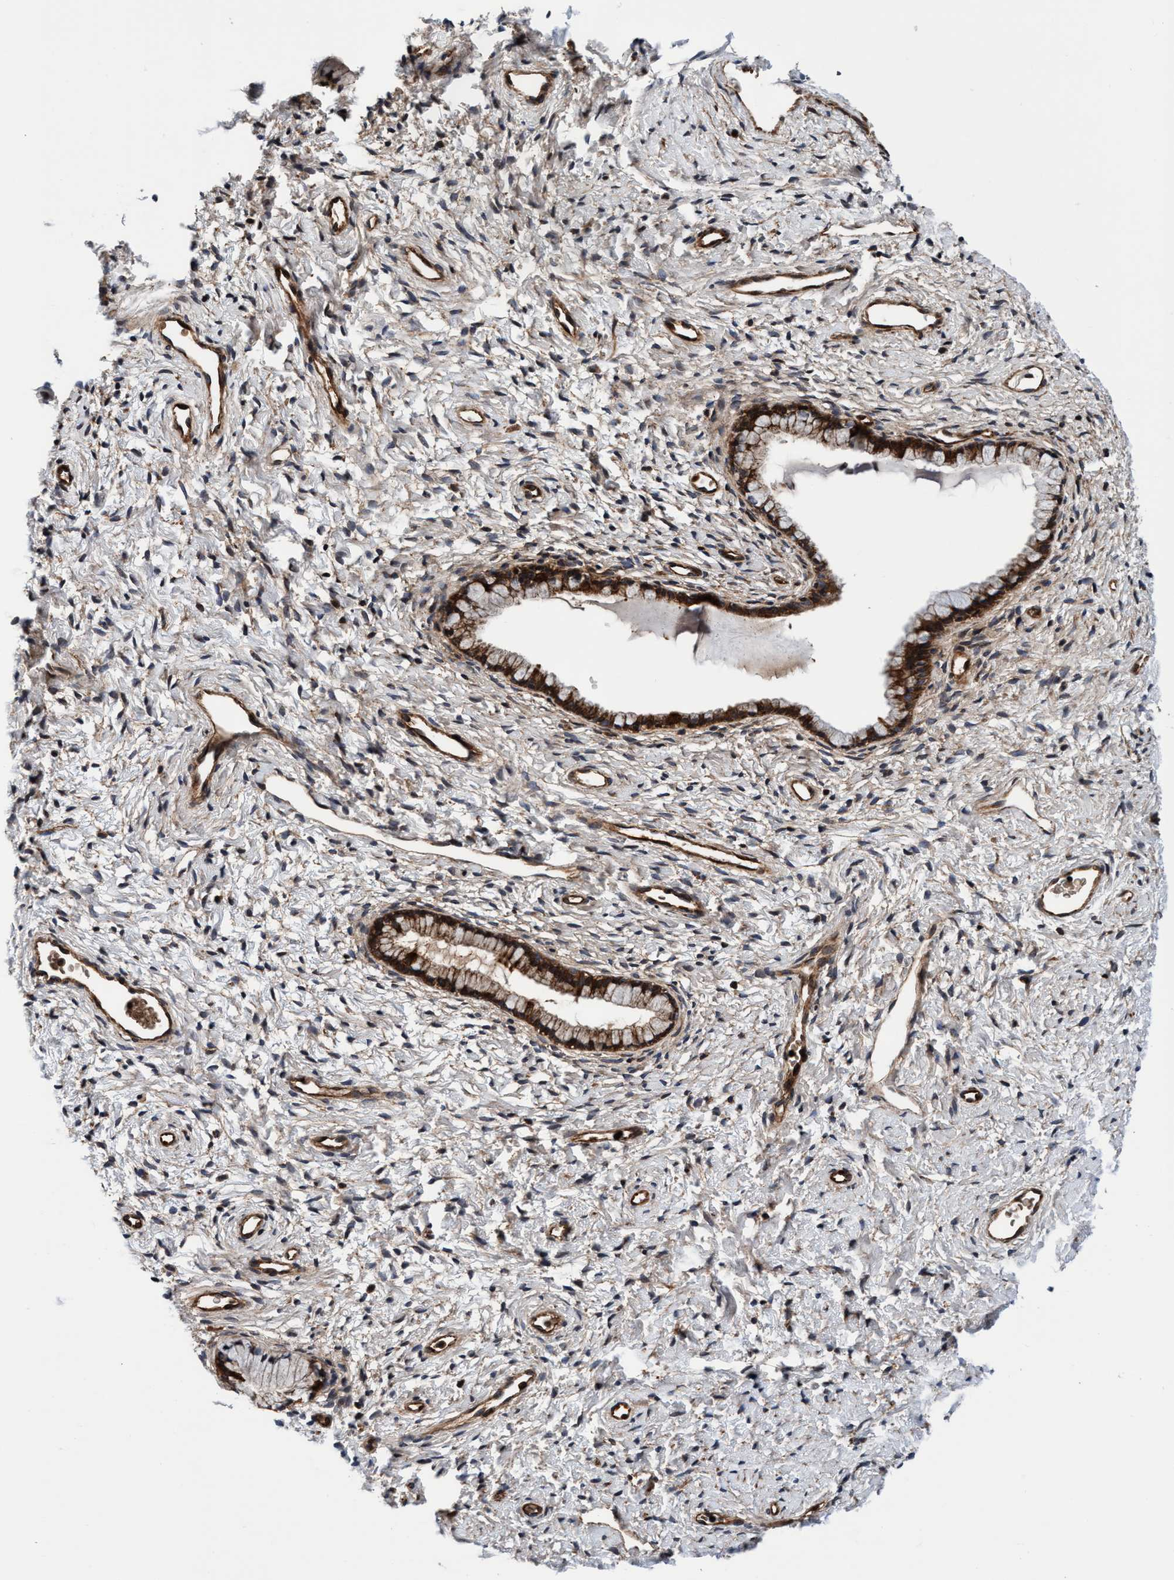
{"staining": {"intensity": "strong", "quantity": "25%-75%", "location": "cytoplasmic/membranous"}, "tissue": "cervix", "cell_type": "Glandular cells", "image_type": "normal", "snomed": [{"axis": "morphology", "description": "Normal tissue, NOS"}, {"axis": "topography", "description": "Cervix"}], "caption": "Unremarkable cervix shows strong cytoplasmic/membranous staining in approximately 25%-75% of glandular cells, visualized by immunohistochemistry.", "gene": "MCM3AP", "patient": {"sex": "female", "age": 72}}